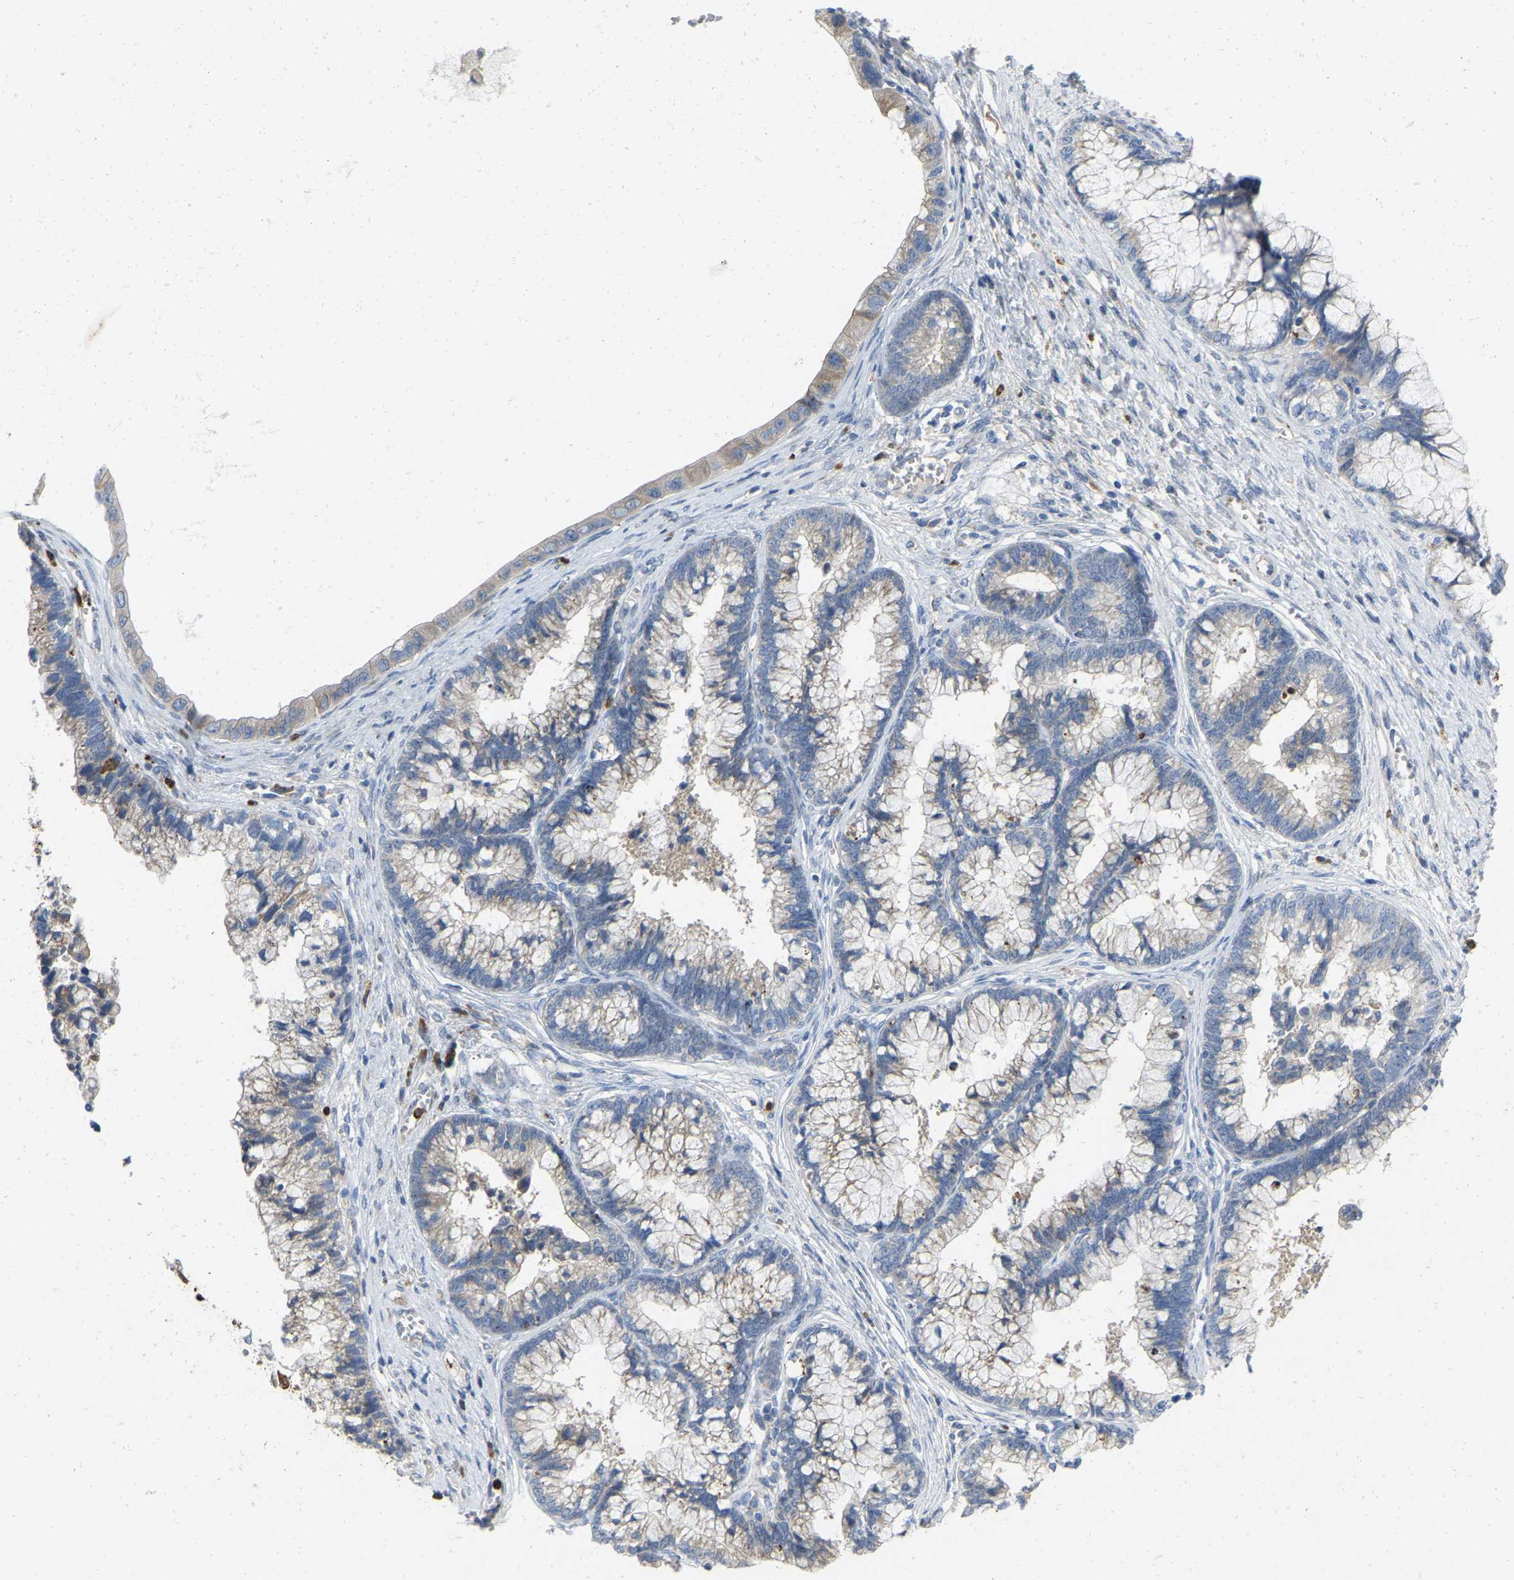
{"staining": {"intensity": "negative", "quantity": "none", "location": "none"}, "tissue": "cervical cancer", "cell_type": "Tumor cells", "image_type": "cancer", "snomed": [{"axis": "morphology", "description": "Adenocarcinoma, NOS"}, {"axis": "topography", "description": "Cervix"}], "caption": "DAB immunohistochemical staining of human cervical cancer (adenocarcinoma) reveals no significant staining in tumor cells. Nuclei are stained in blue.", "gene": "RHEB", "patient": {"sex": "female", "age": 44}}